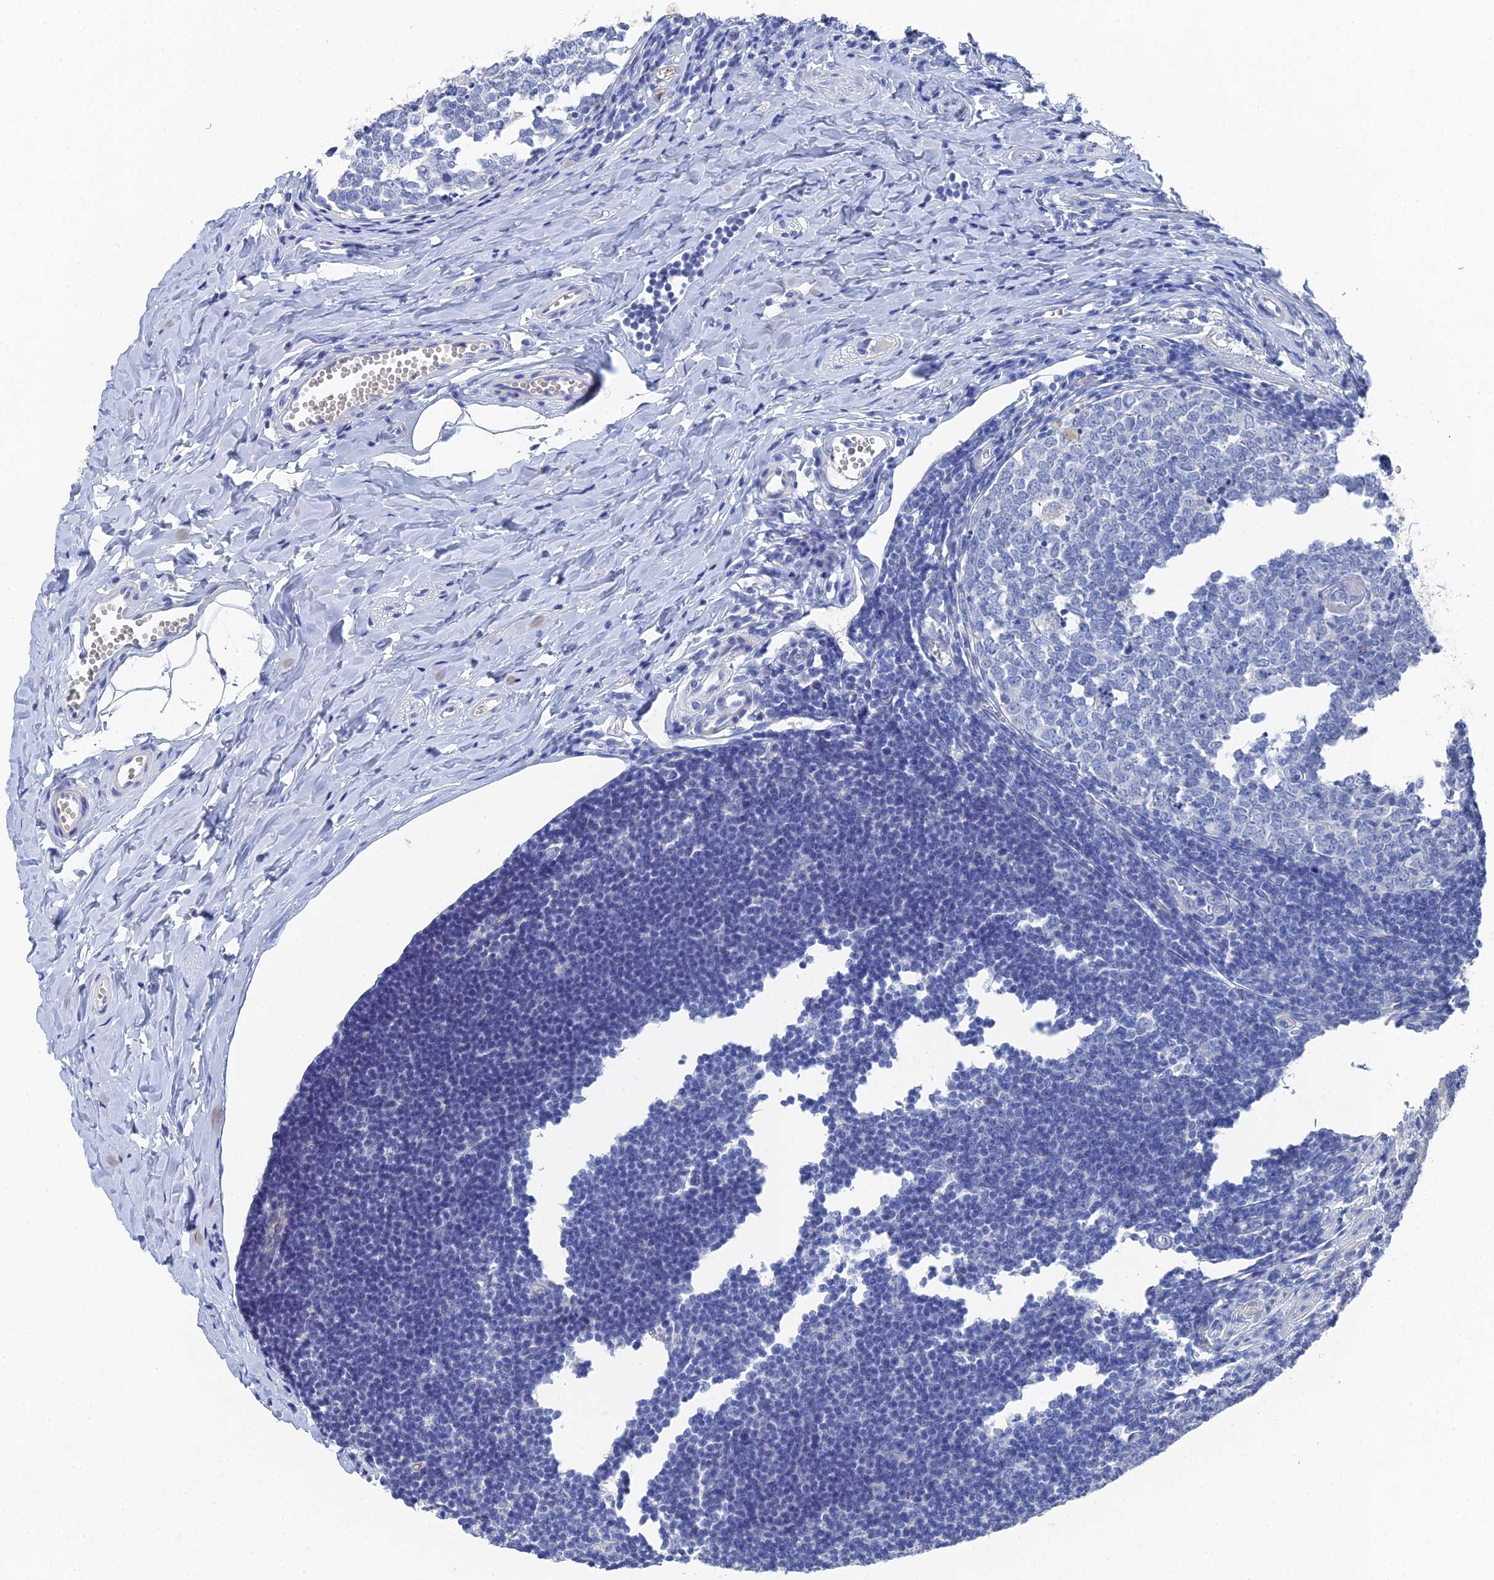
{"staining": {"intensity": "weak", "quantity": "<25%", "location": "cytoplasmic/membranous"}, "tissue": "appendix", "cell_type": "Glandular cells", "image_type": "normal", "snomed": [{"axis": "morphology", "description": "Normal tissue, NOS"}, {"axis": "topography", "description": "Appendix"}], "caption": "High magnification brightfield microscopy of benign appendix stained with DAB (brown) and counterstained with hematoxylin (blue): glandular cells show no significant staining. Brightfield microscopy of immunohistochemistry (IHC) stained with DAB (3,3'-diaminobenzidine) (brown) and hematoxylin (blue), captured at high magnification.", "gene": "GFAP", "patient": {"sex": "male", "age": 14}}